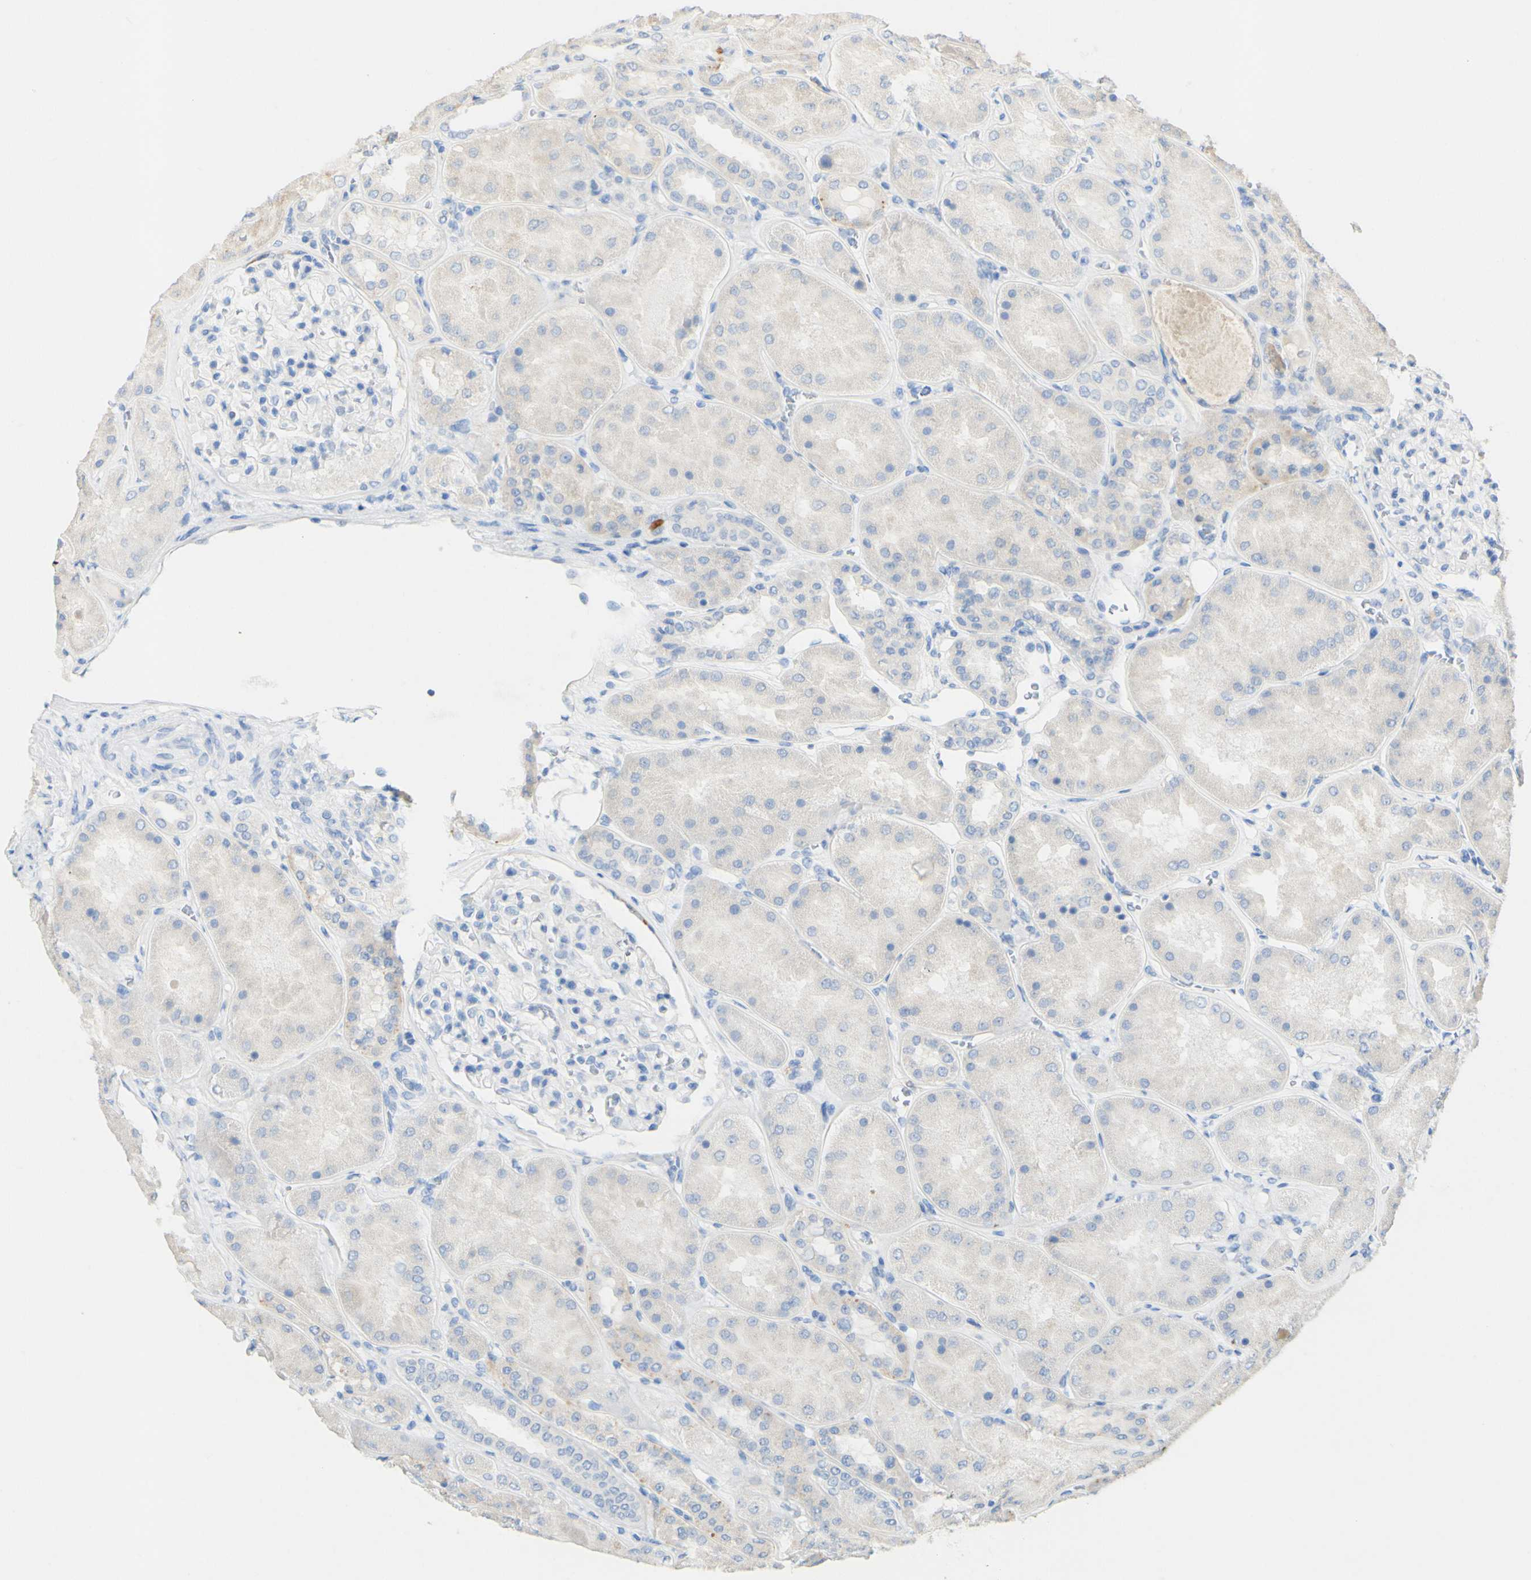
{"staining": {"intensity": "negative", "quantity": "none", "location": "none"}, "tissue": "kidney", "cell_type": "Cells in glomeruli", "image_type": "normal", "snomed": [{"axis": "morphology", "description": "Normal tissue, NOS"}, {"axis": "topography", "description": "Kidney"}], "caption": "DAB immunohistochemical staining of benign human kidney reveals no significant staining in cells in glomeruli. (DAB (3,3'-diaminobenzidine) immunohistochemistry with hematoxylin counter stain).", "gene": "FGF4", "patient": {"sex": "female", "age": 56}}